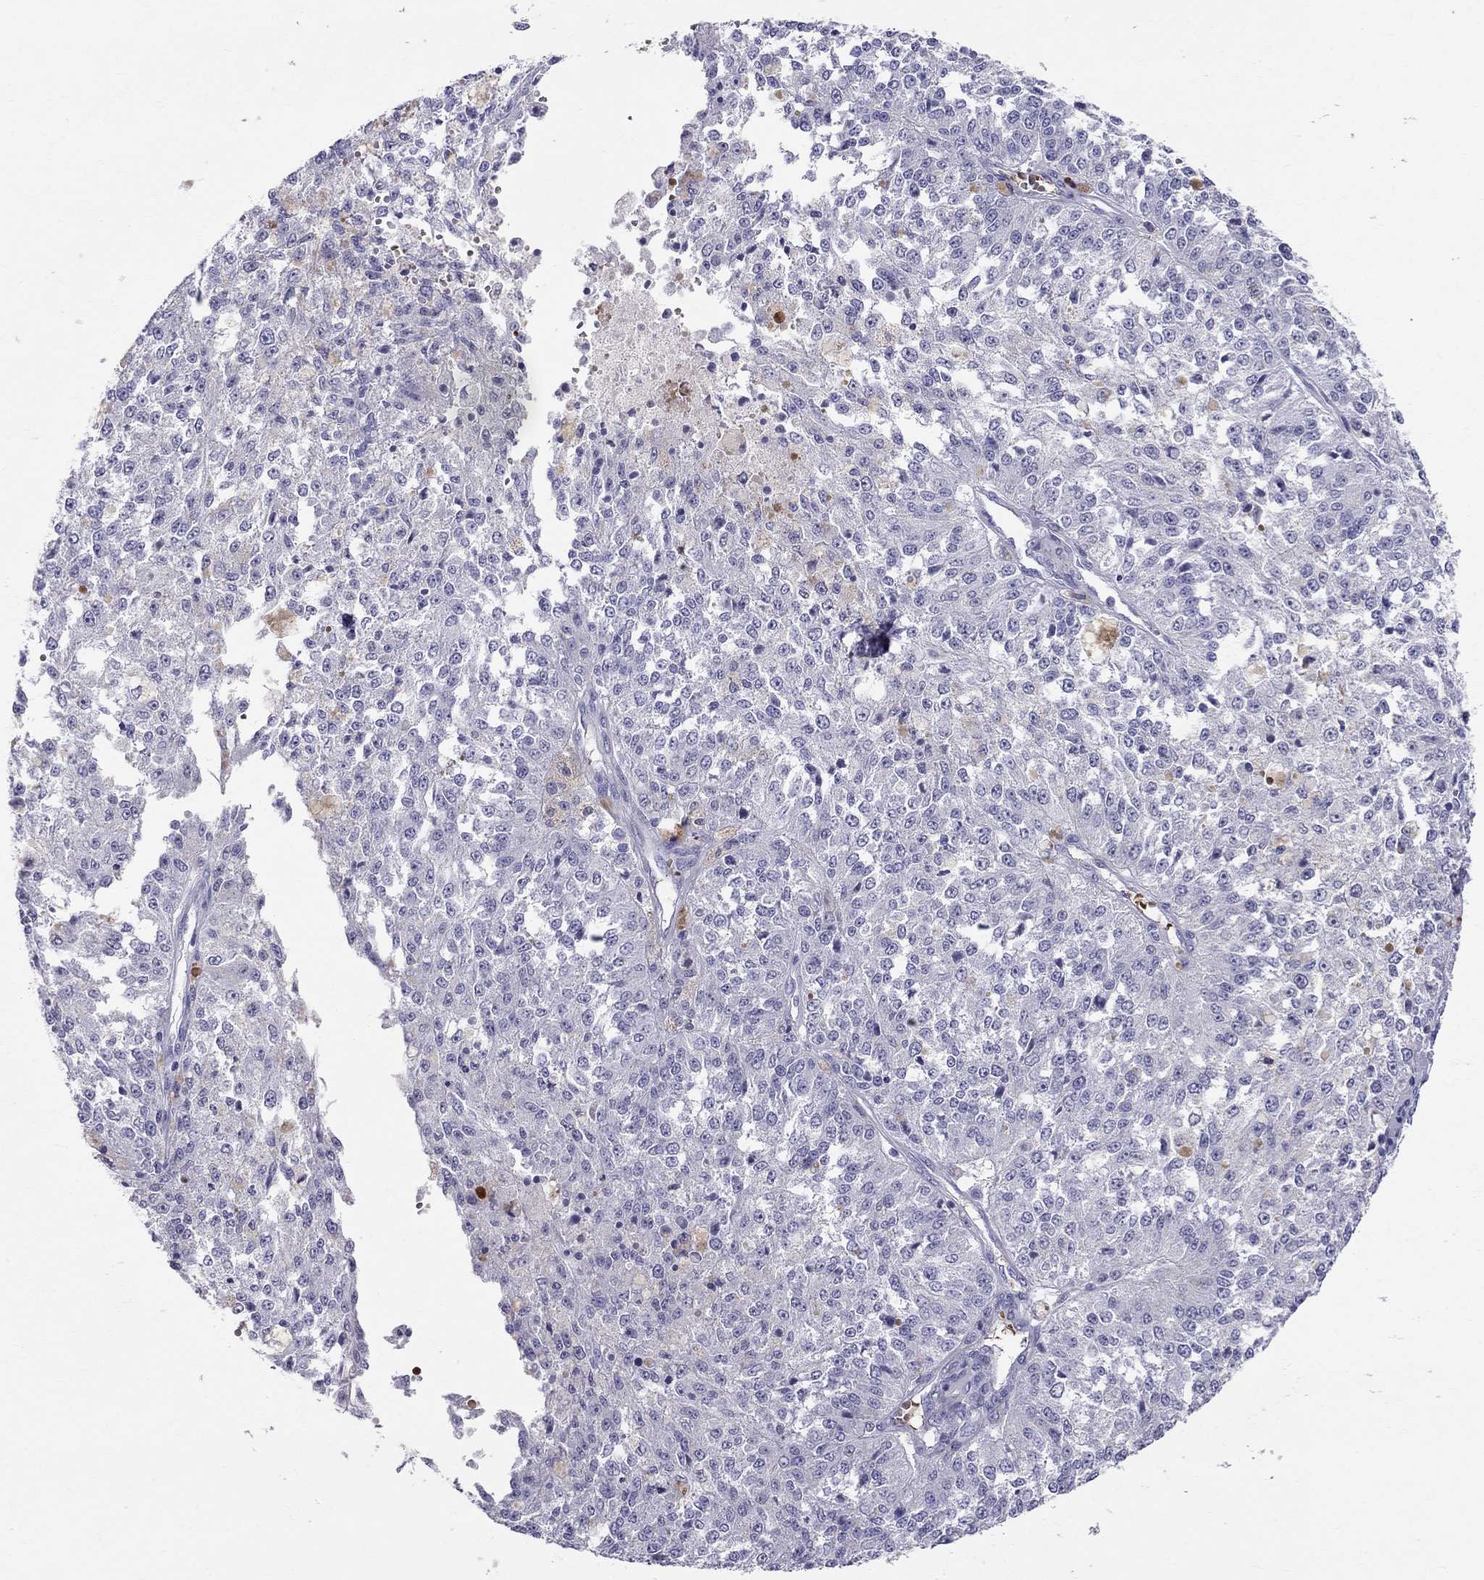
{"staining": {"intensity": "negative", "quantity": "none", "location": "none"}, "tissue": "melanoma", "cell_type": "Tumor cells", "image_type": "cancer", "snomed": [{"axis": "morphology", "description": "Malignant melanoma, Metastatic site"}, {"axis": "topography", "description": "Lymph node"}], "caption": "Histopathology image shows no protein expression in tumor cells of malignant melanoma (metastatic site) tissue.", "gene": "DNAAF6", "patient": {"sex": "female", "age": 64}}